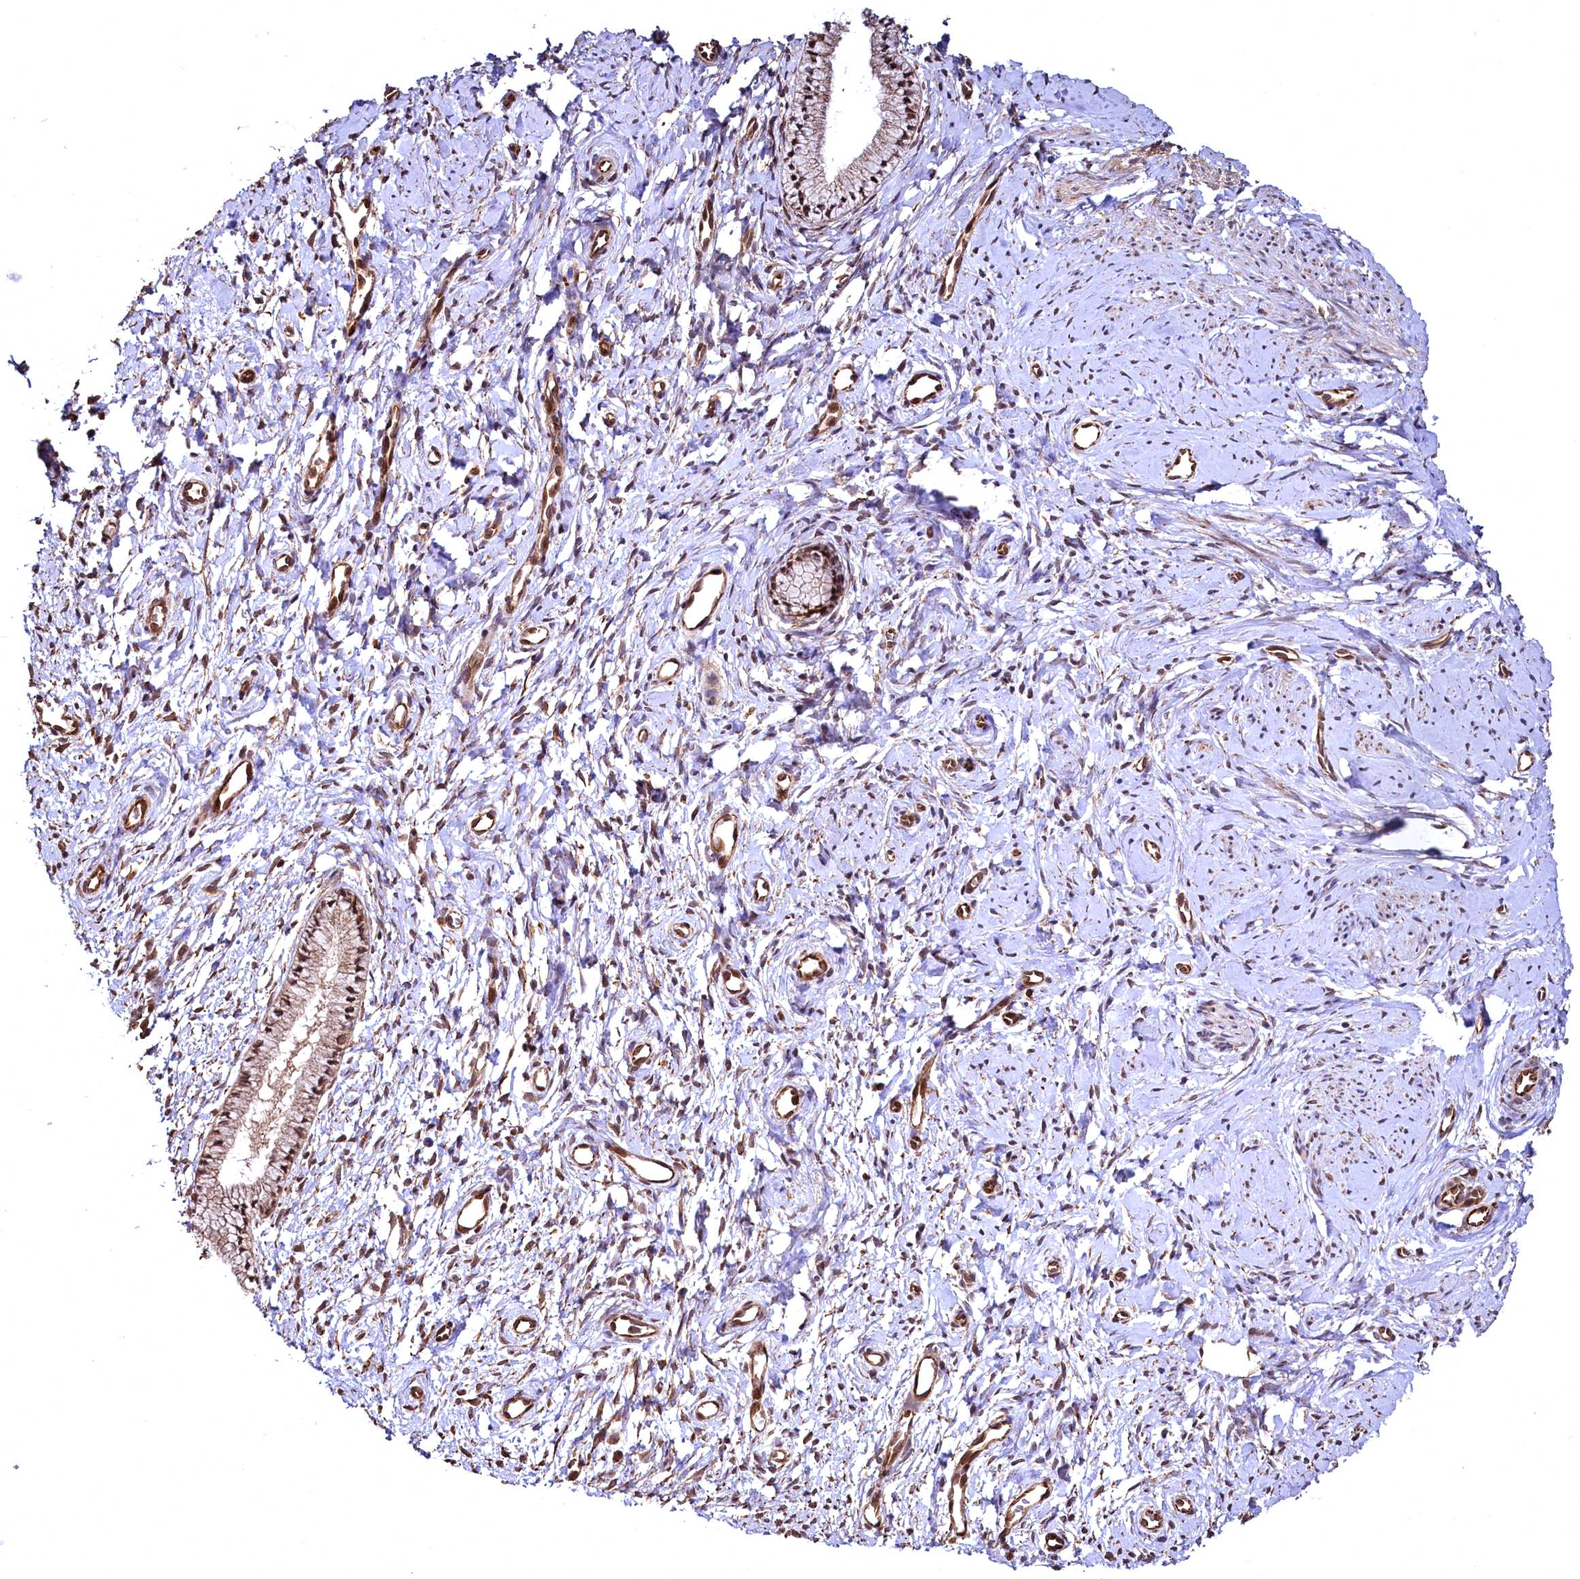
{"staining": {"intensity": "moderate", "quantity": ">75%", "location": "cytoplasmic/membranous,nuclear"}, "tissue": "cervix", "cell_type": "Glandular cells", "image_type": "normal", "snomed": [{"axis": "morphology", "description": "Normal tissue, NOS"}, {"axis": "topography", "description": "Cervix"}], "caption": "Immunohistochemistry of normal cervix demonstrates medium levels of moderate cytoplasmic/membranous,nuclear positivity in about >75% of glandular cells. Nuclei are stained in blue.", "gene": "TBCEL", "patient": {"sex": "female", "age": 57}}